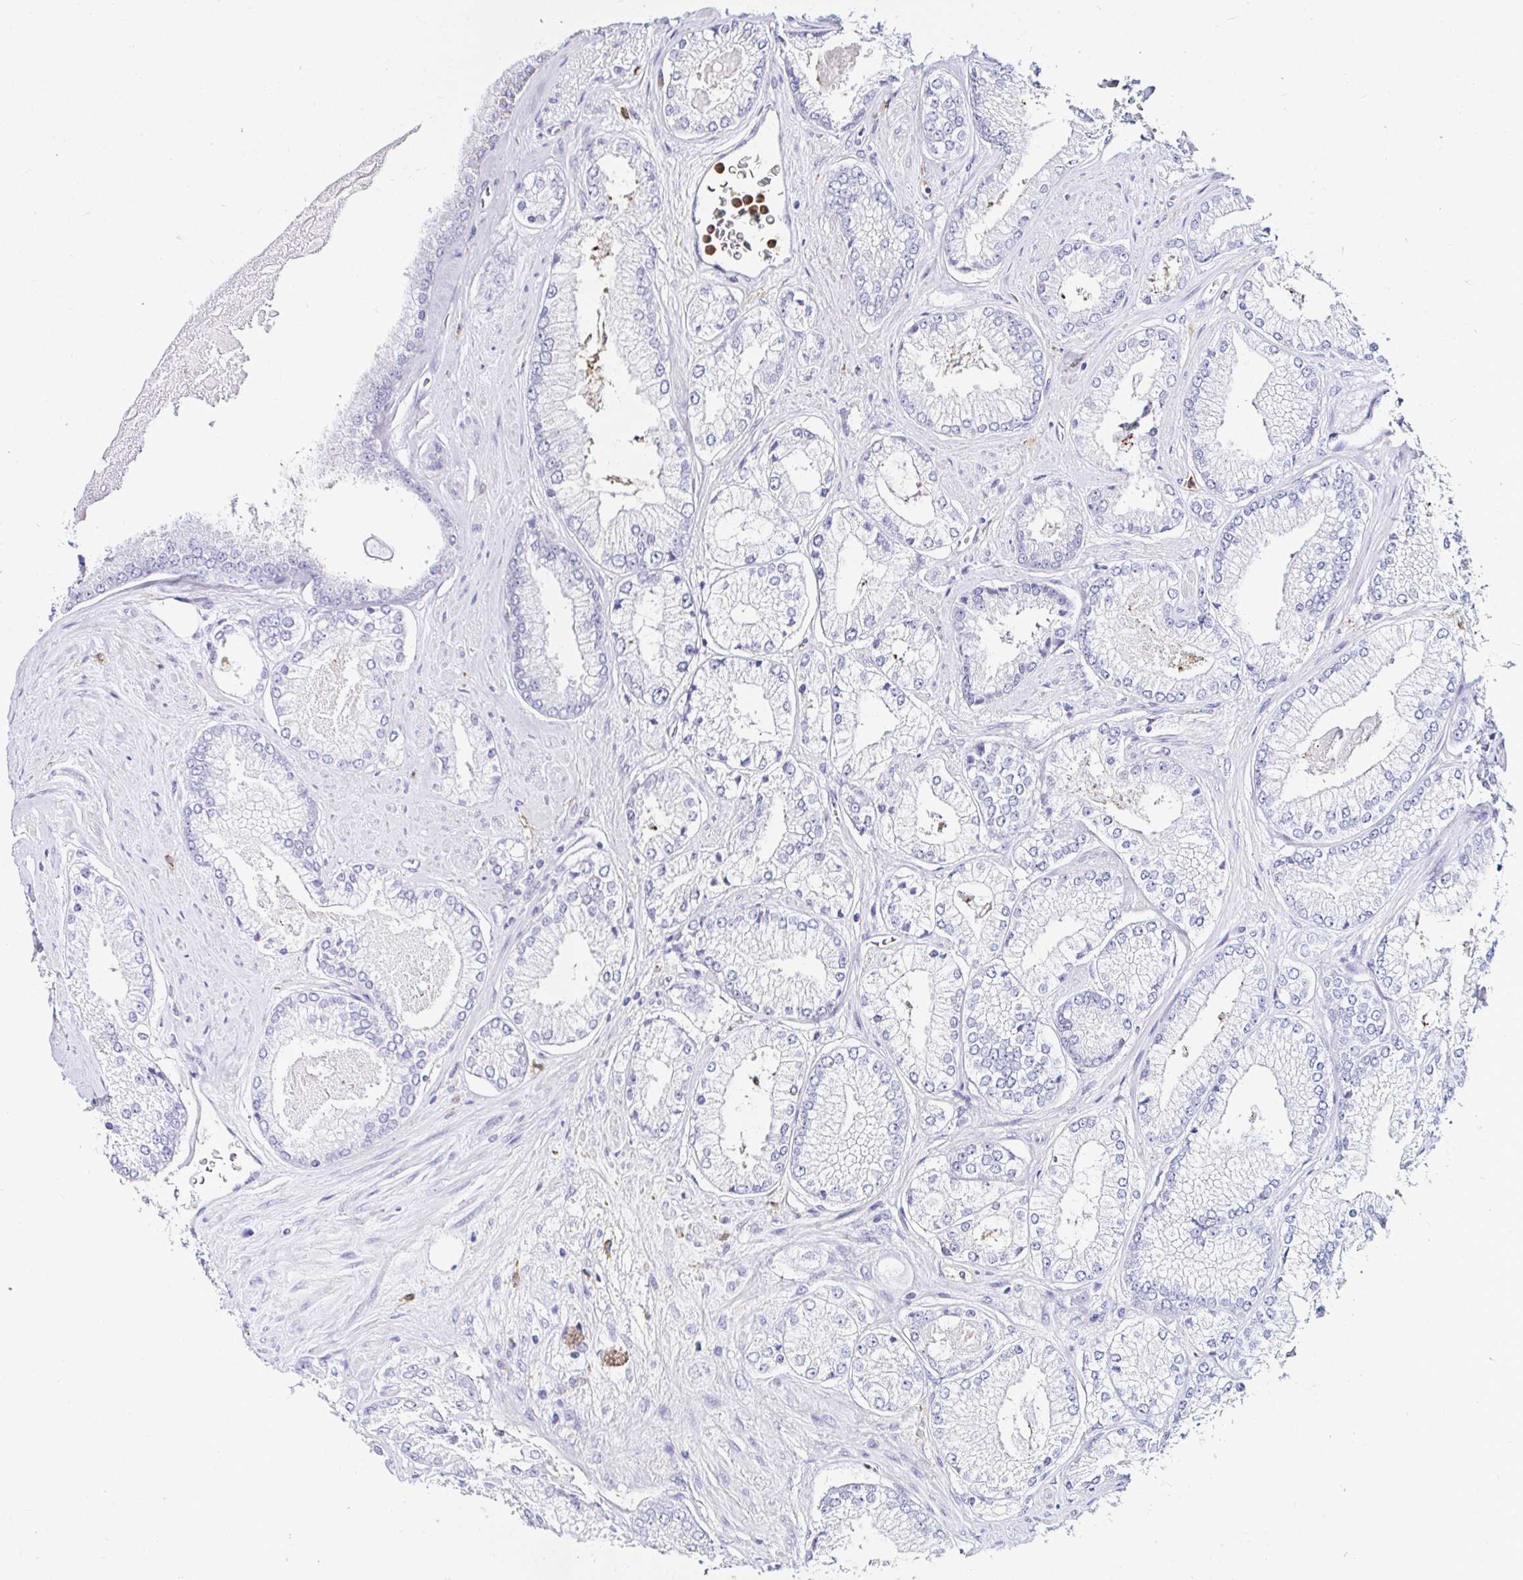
{"staining": {"intensity": "negative", "quantity": "none", "location": "none"}, "tissue": "prostate cancer", "cell_type": "Tumor cells", "image_type": "cancer", "snomed": [{"axis": "morphology", "description": "Adenocarcinoma, Low grade"}, {"axis": "topography", "description": "Prostate"}], "caption": "DAB (3,3'-diaminobenzidine) immunohistochemical staining of human low-grade adenocarcinoma (prostate) demonstrates no significant staining in tumor cells.", "gene": "CYBB", "patient": {"sex": "male", "age": 67}}